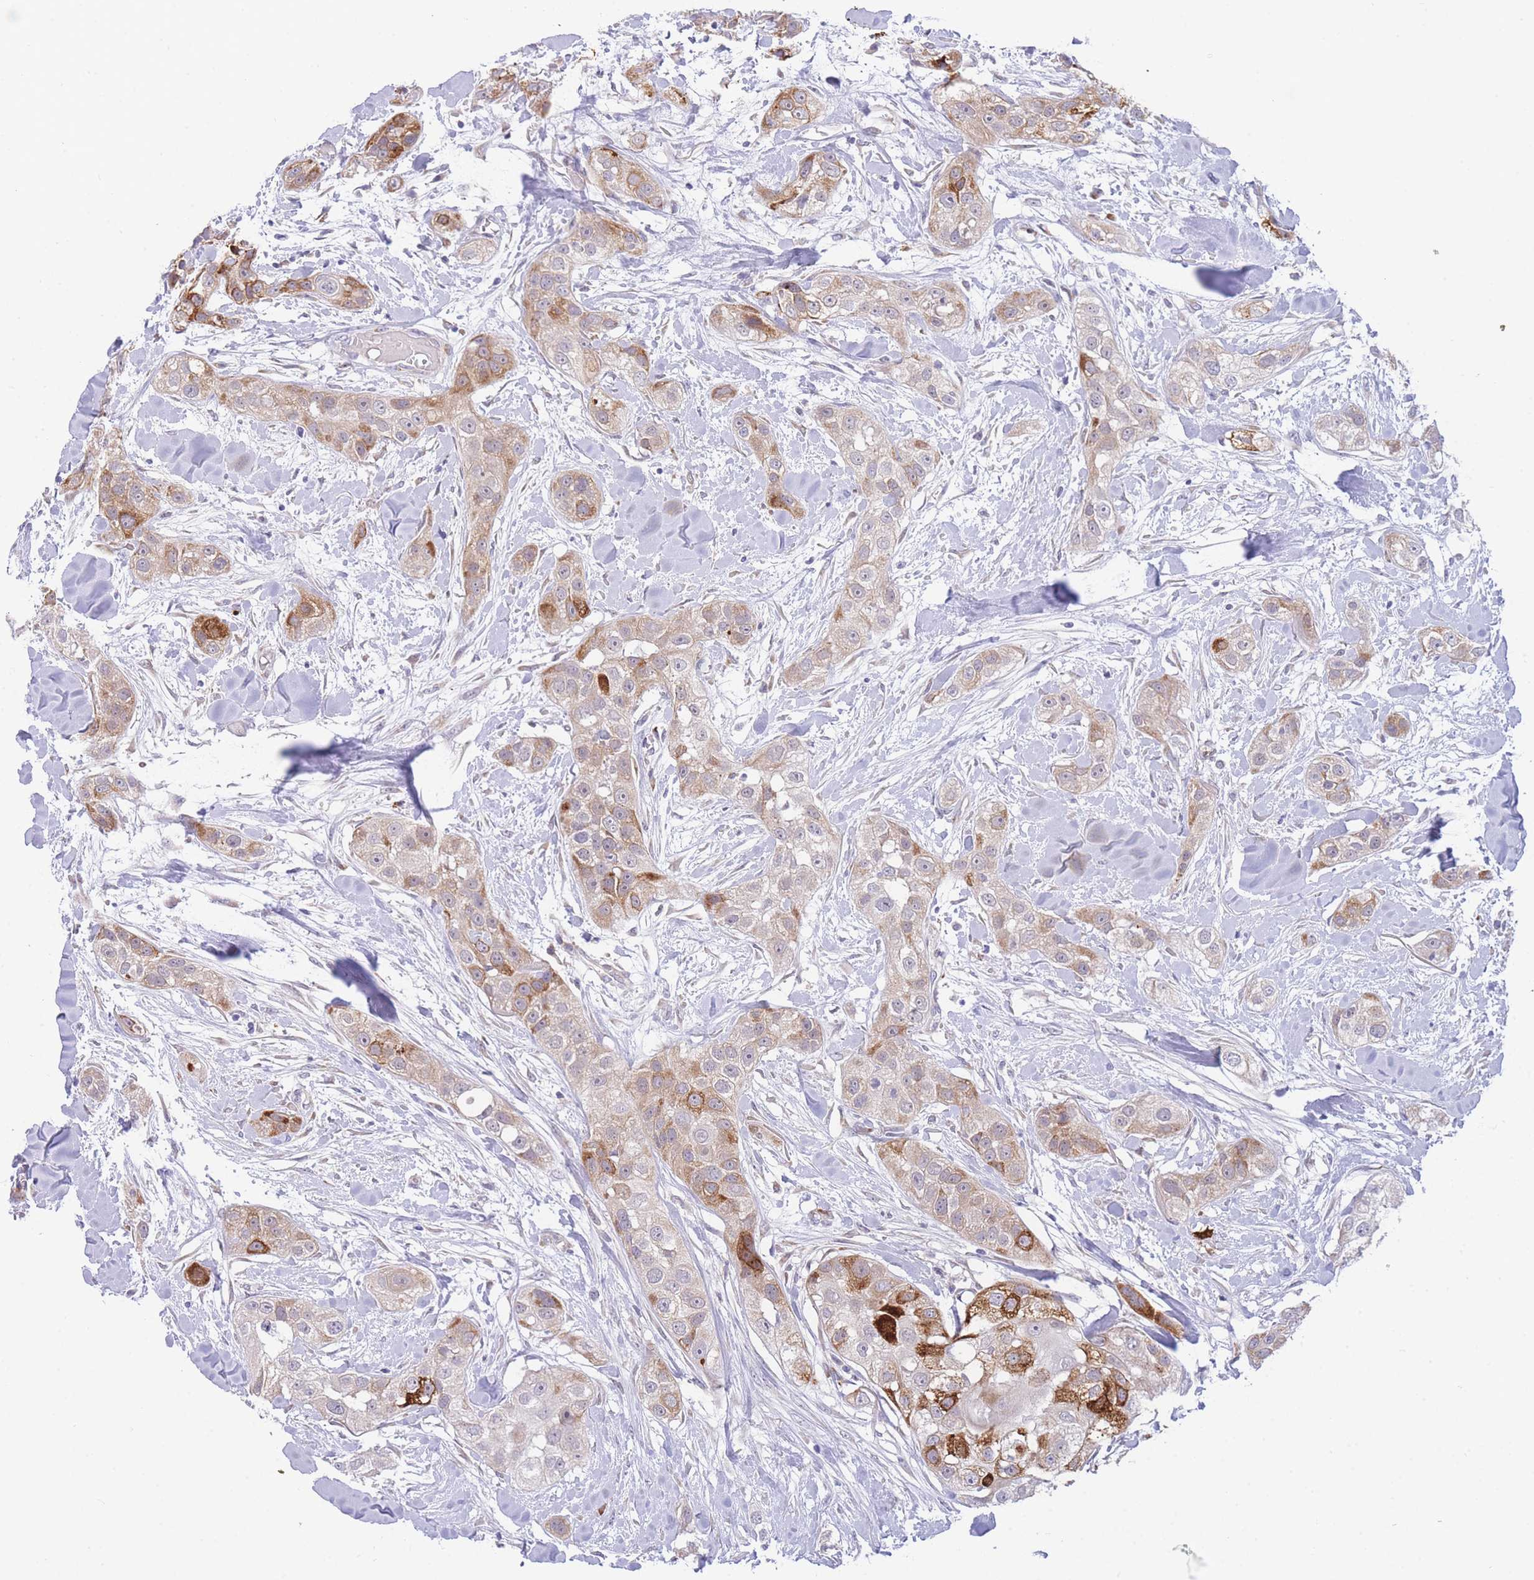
{"staining": {"intensity": "strong", "quantity": "<25%", "location": "cytoplasmic/membranous"}, "tissue": "head and neck cancer", "cell_type": "Tumor cells", "image_type": "cancer", "snomed": [{"axis": "morphology", "description": "Normal tissue, NOS"}, {"axis": "morphology", "description": "Squamous cell carcinoma, NOS"}, {"axis": "topography", "description": "Skeletal muscle"}, {"axis": "topography", "description": "Head-Neck"}], "caption": "Human squamous cell carcinoma (head and neck) stained for a protein (brown) reveals strong cytoplasmic/membranous positive positivity in about <25% of tumor cells.", "gene": "ZNF510", "patient": {"sex": "male", "age": 51}}